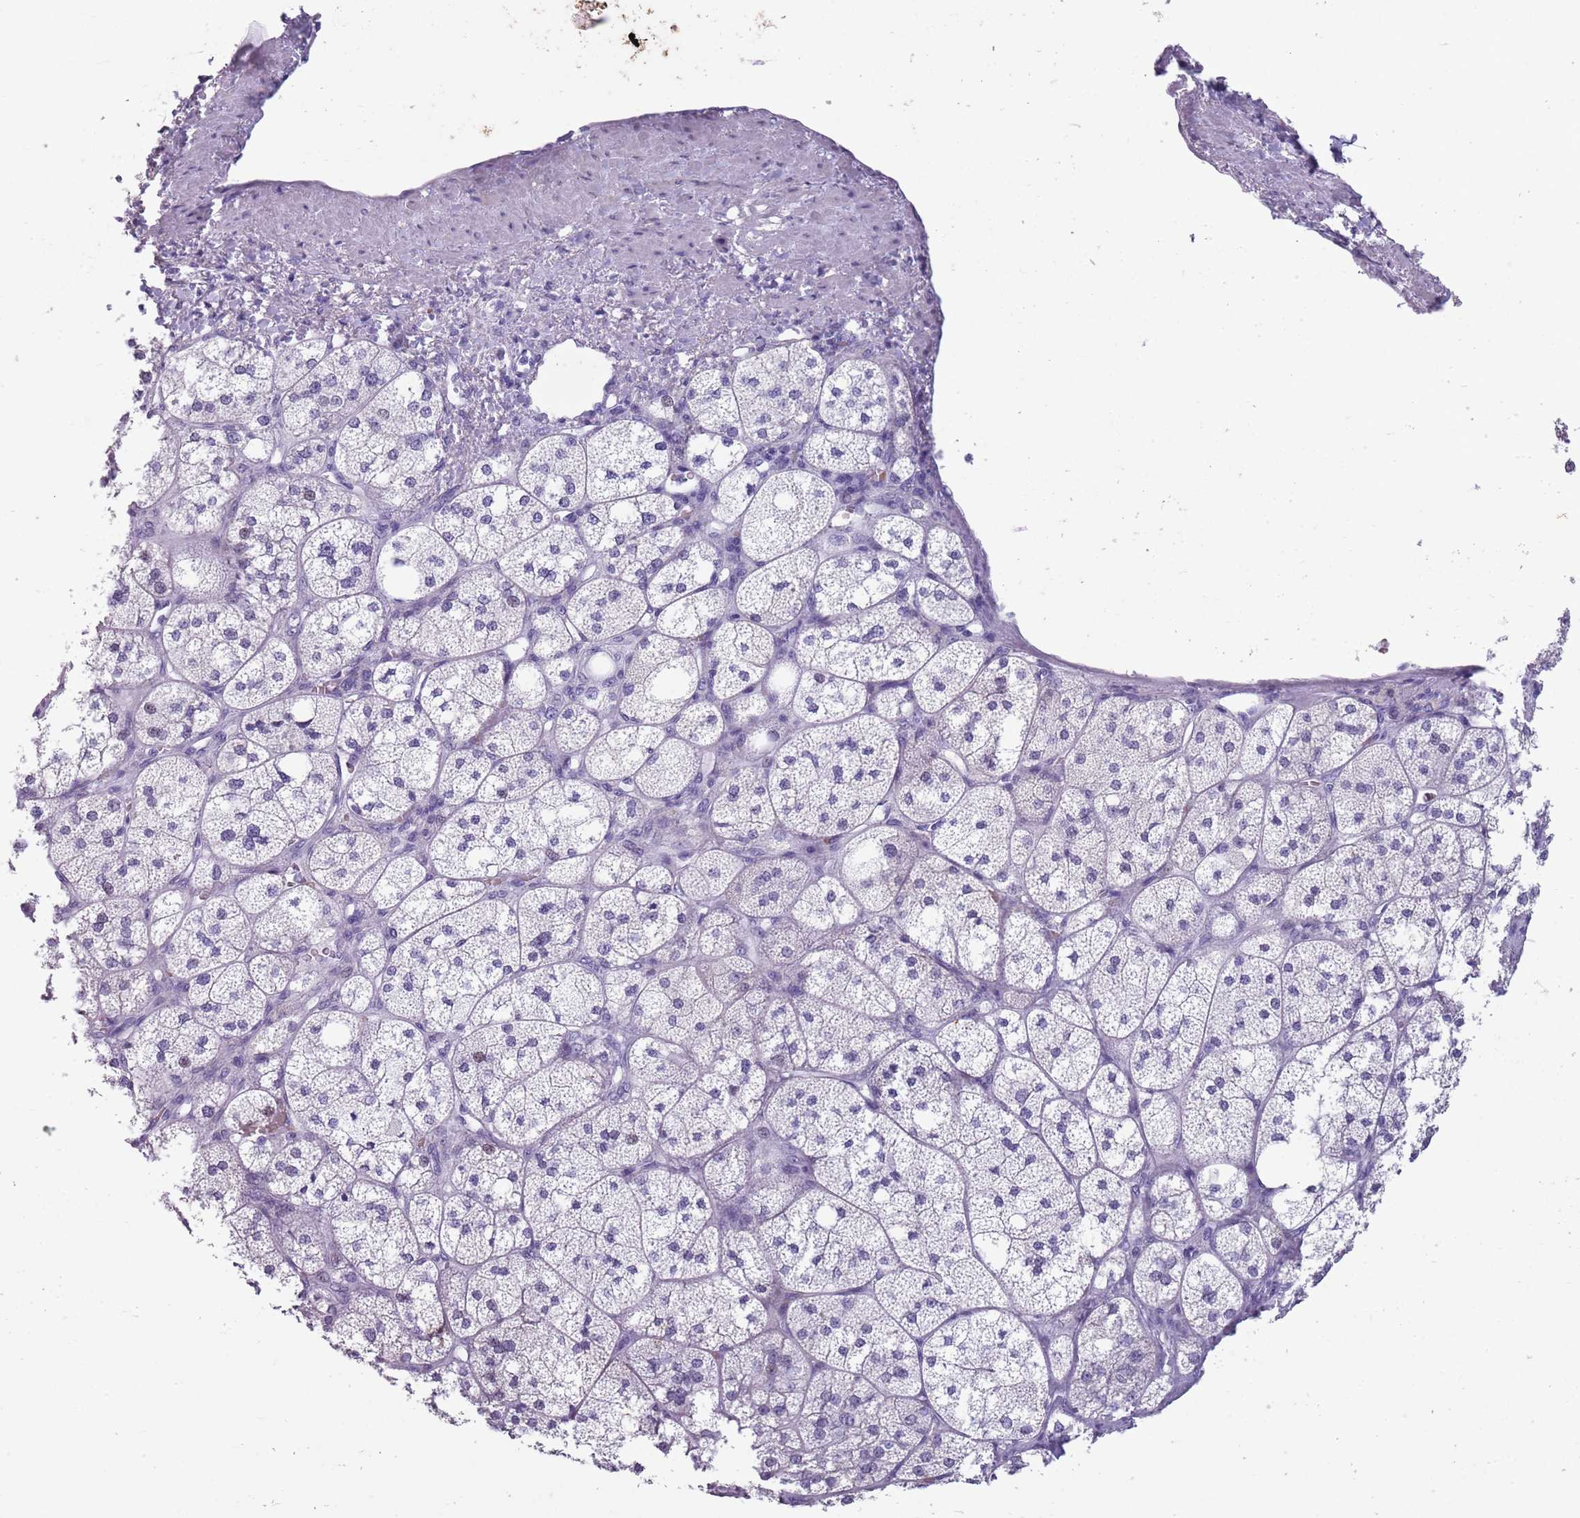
{"staining": {"intensity": "negative", "quantity": "none", "location": "none"}, "tissue": "adrenal gland", "cell_type": "Glandular cells", "image_type": "normal", "snomed": [{"axis": "morphology", "description": "Normal tissue, NOS"}, {"axis": "topography", "description": "Adrenal gland"}], "caption": "This is an immunohistochemistry micrograph of unremarkable adrenal gland. There is no expression in glandular cells.", "gene": "SPESP1", "patient": {"sex": "male", "age": 61}}